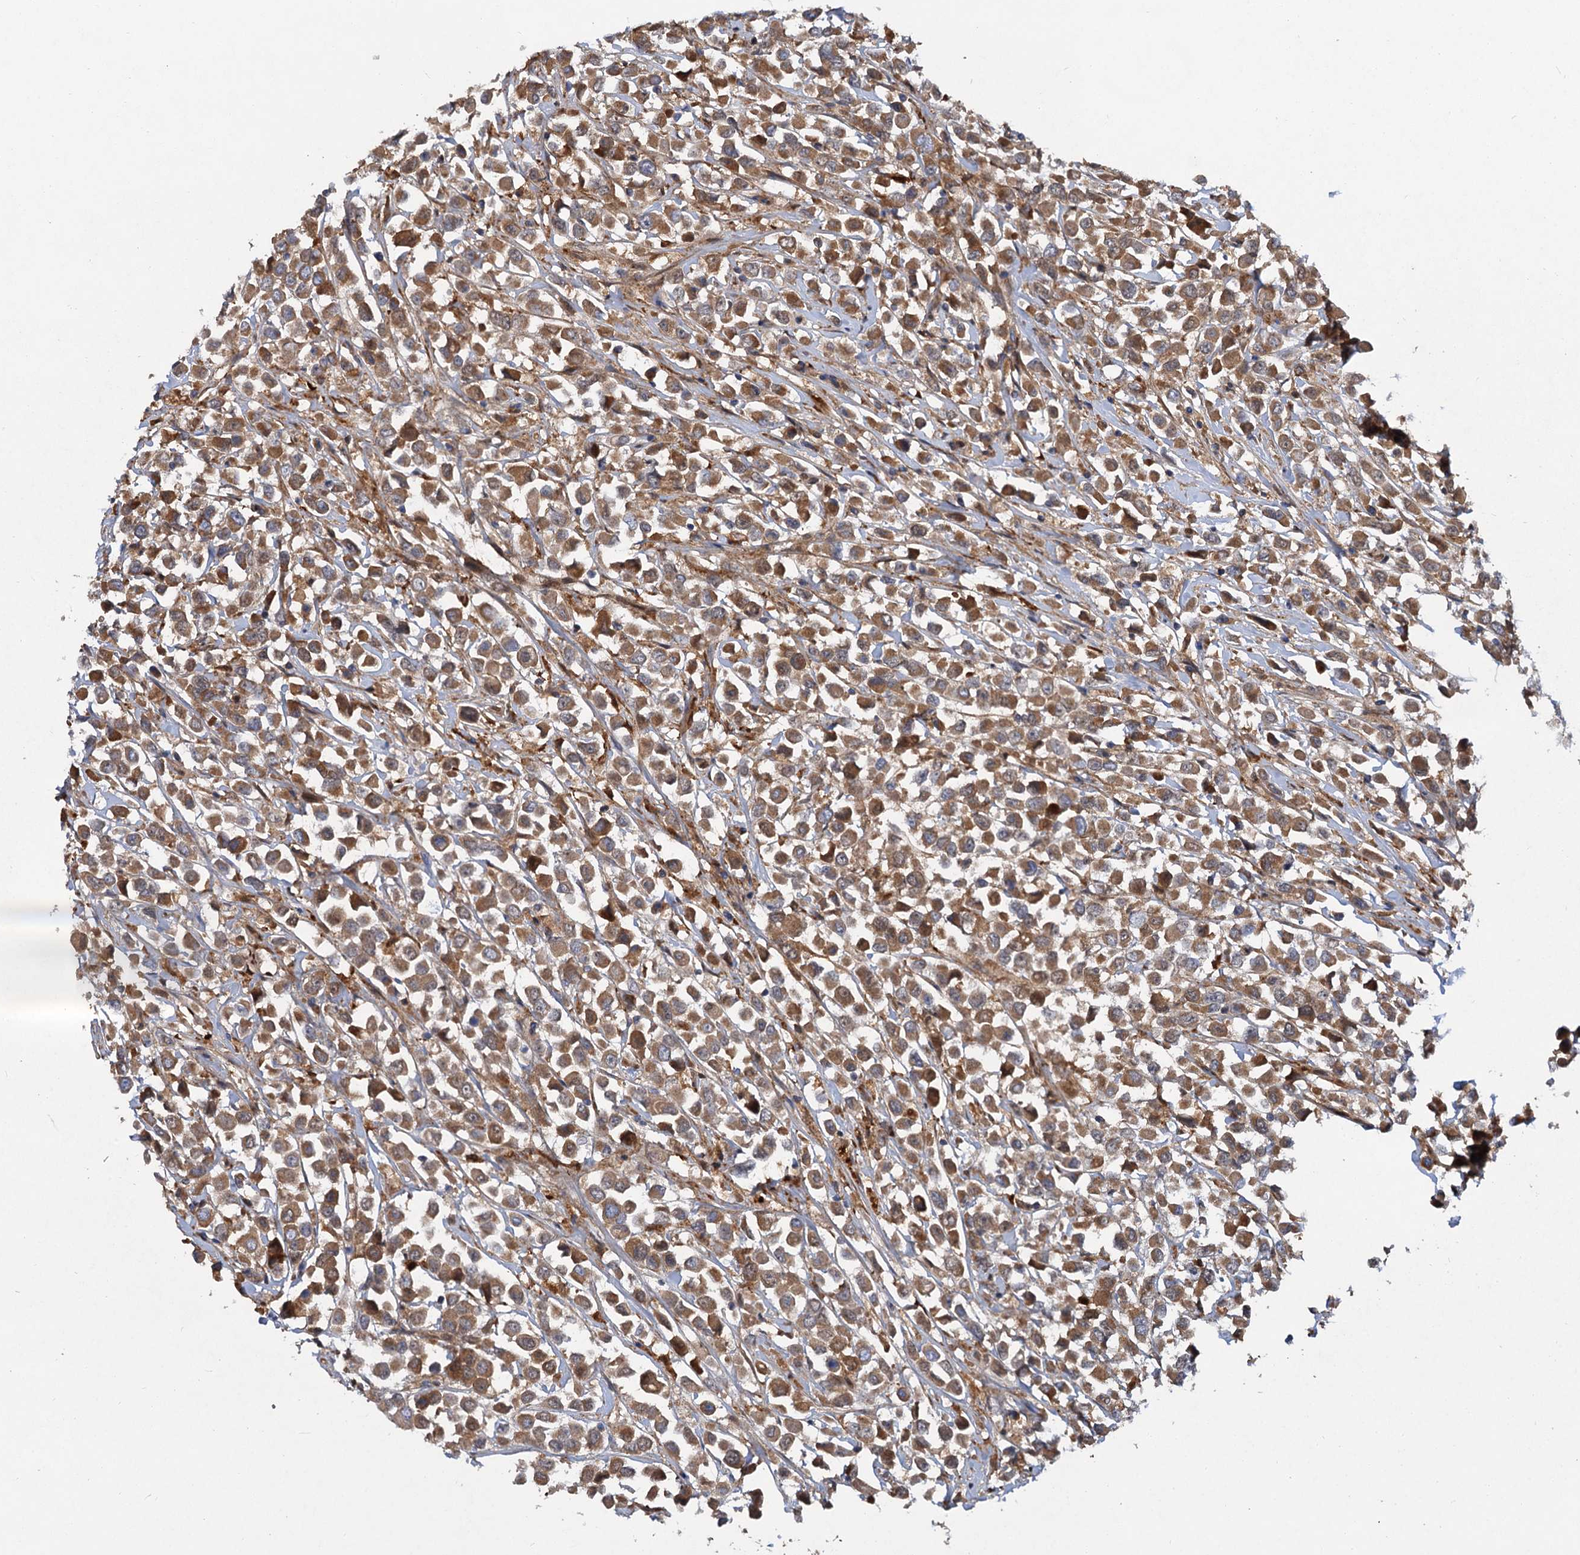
{"staining": {"intensity": "moderate", "quantity": ">75%", "location": "cytoplasmic/membranous"}, "tissue": "breast cancer", "cell_type": "Tumor cells", "image_type": "cancer", "snomed": [{"axis": "morphology", "description": "Duct carcinoma"}, {"axis": "topography", "description": "Breast"}], "caption": "DAB immunohistochemical staining of human infiltrating ductal carcinoma (breast) exhibits moderate cytoplasmic/membranous protein expression in approximately >75% of tumor cells.", "gene": "ALKBH7", "patient": {"sex": "female", "age": 61}}